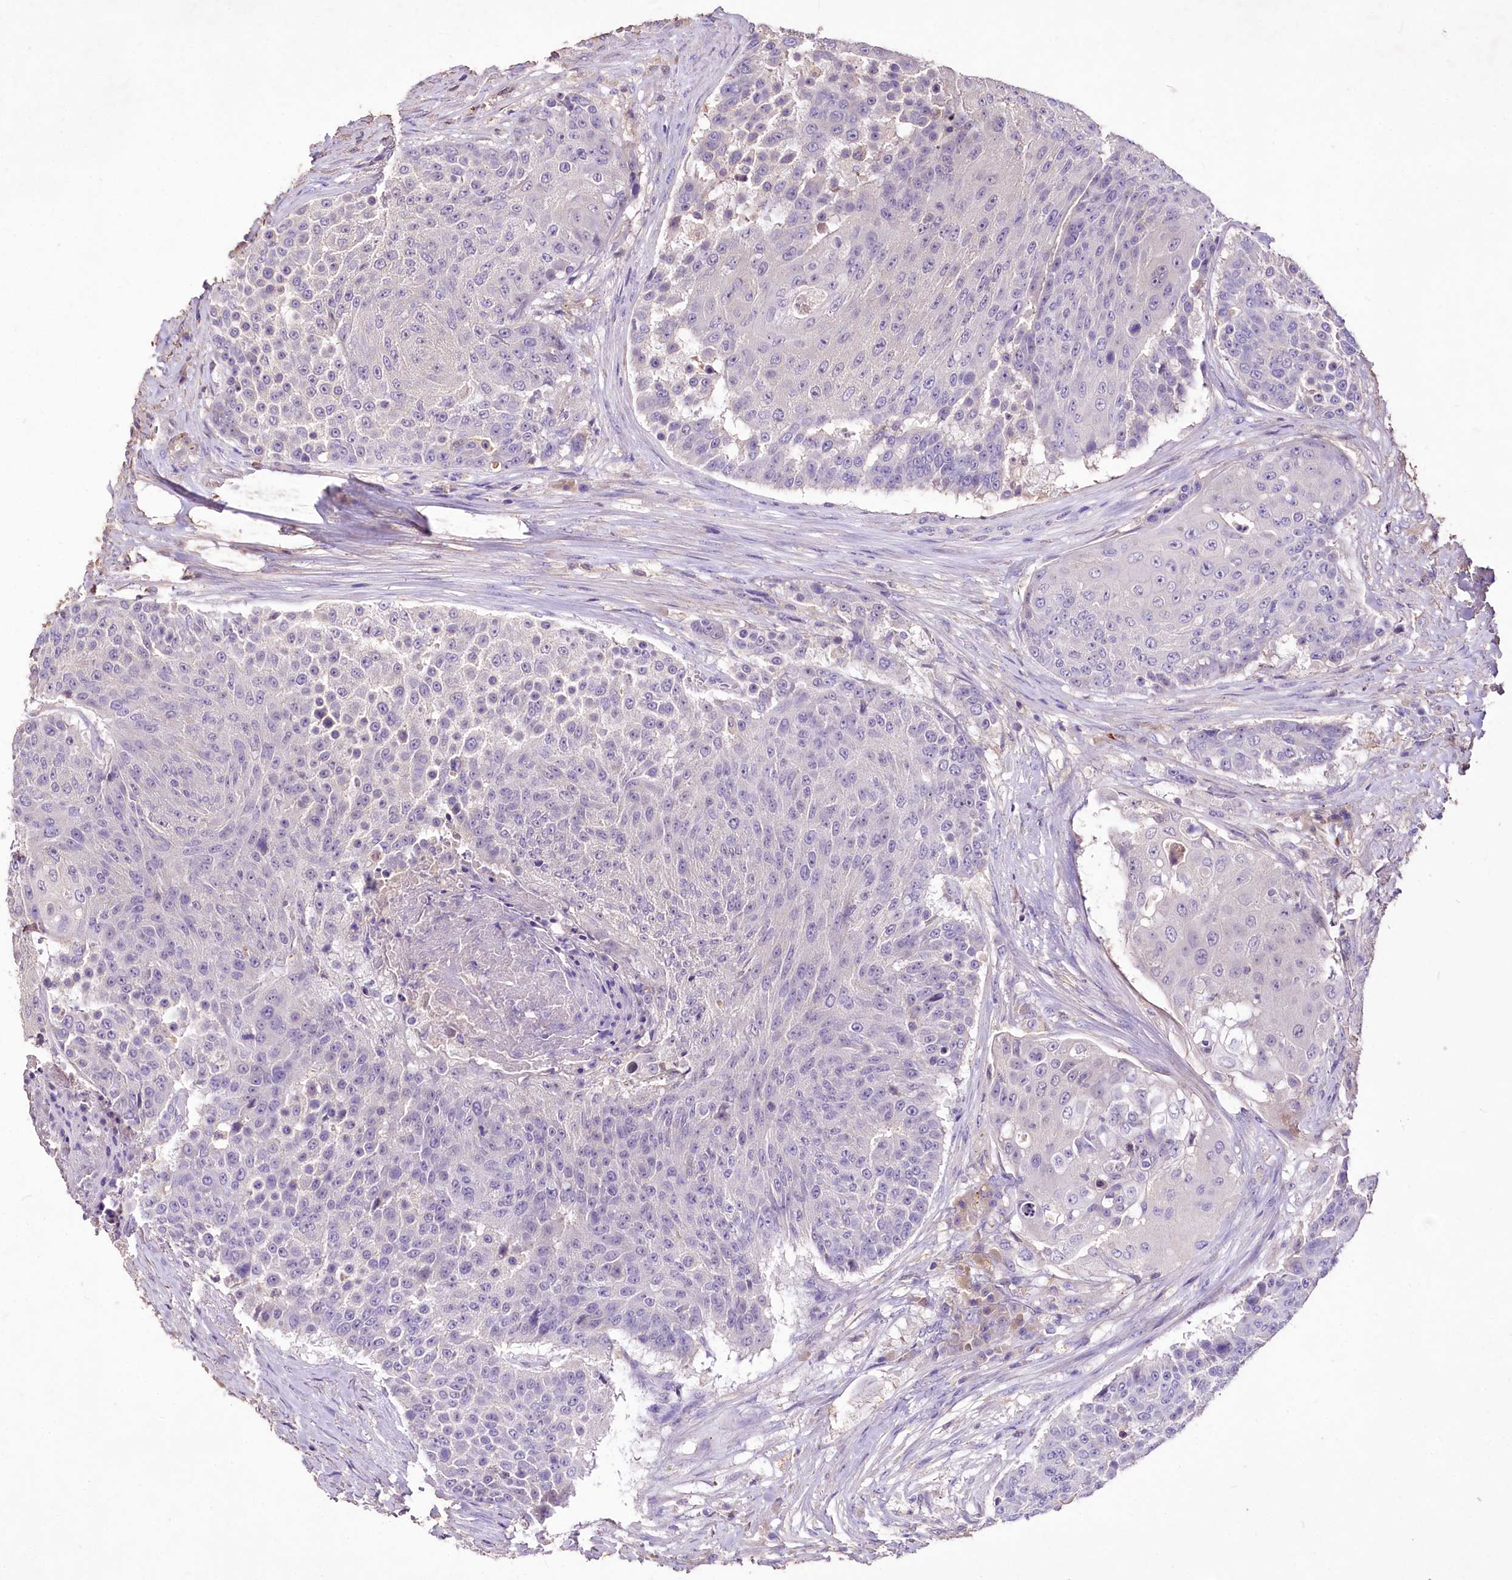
{"staining": {"intensity": "negative", "quantity": "none", "location": "none"}, "tissue": "urothelial cancer", "cell_type": "Tumor cells", "image_type": "cancer", "snomed": [{"axis": "morphology", "description": "Urothelial carcinoma, High grade"}, {"axis": "topography", "description": "Urinary bladder"}], "caption": "There is no significant positivity in tumor cells of urothelial carcinoma (high-grade).", "gene": "PCYOX1L", "patient": {"sex": "female", "age": 63}}